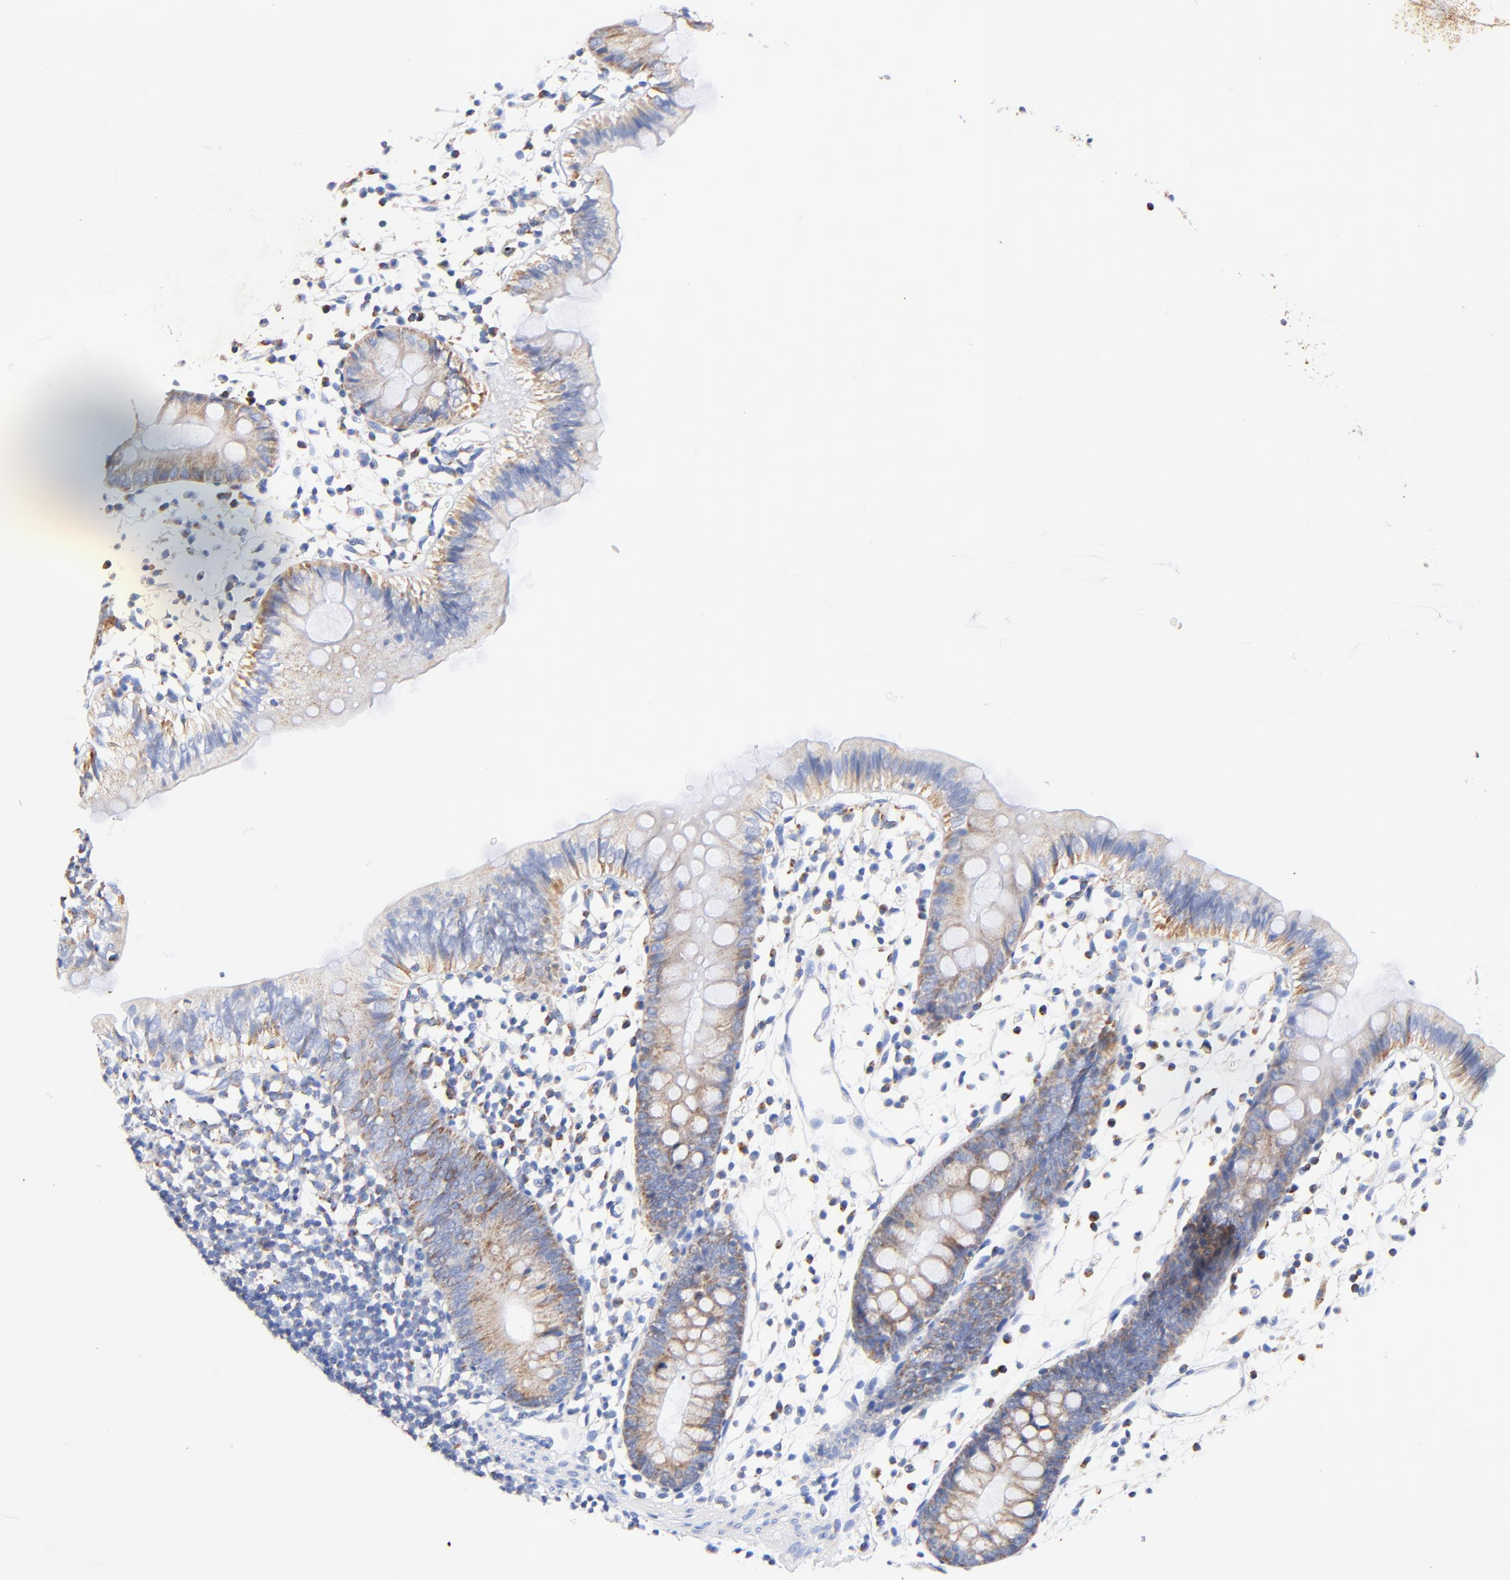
{"staining": {"intensity": "negative", "quantity": "none", "location": "none"}, "tissue": "colon", "cell_type": "Endothelial cells", "image_type": "normal", "snomed": [{"axis": "morphology", "description": "Normal tissue, NOS"}, {"axis": "topography", "description": "Colon"}], "caption": "This is an IHC micrograph of benign human colon. There is no positivity in endothelial cells.", "gene": "ATP5F1D", "patient": {"sex": "male", "age": 14}}